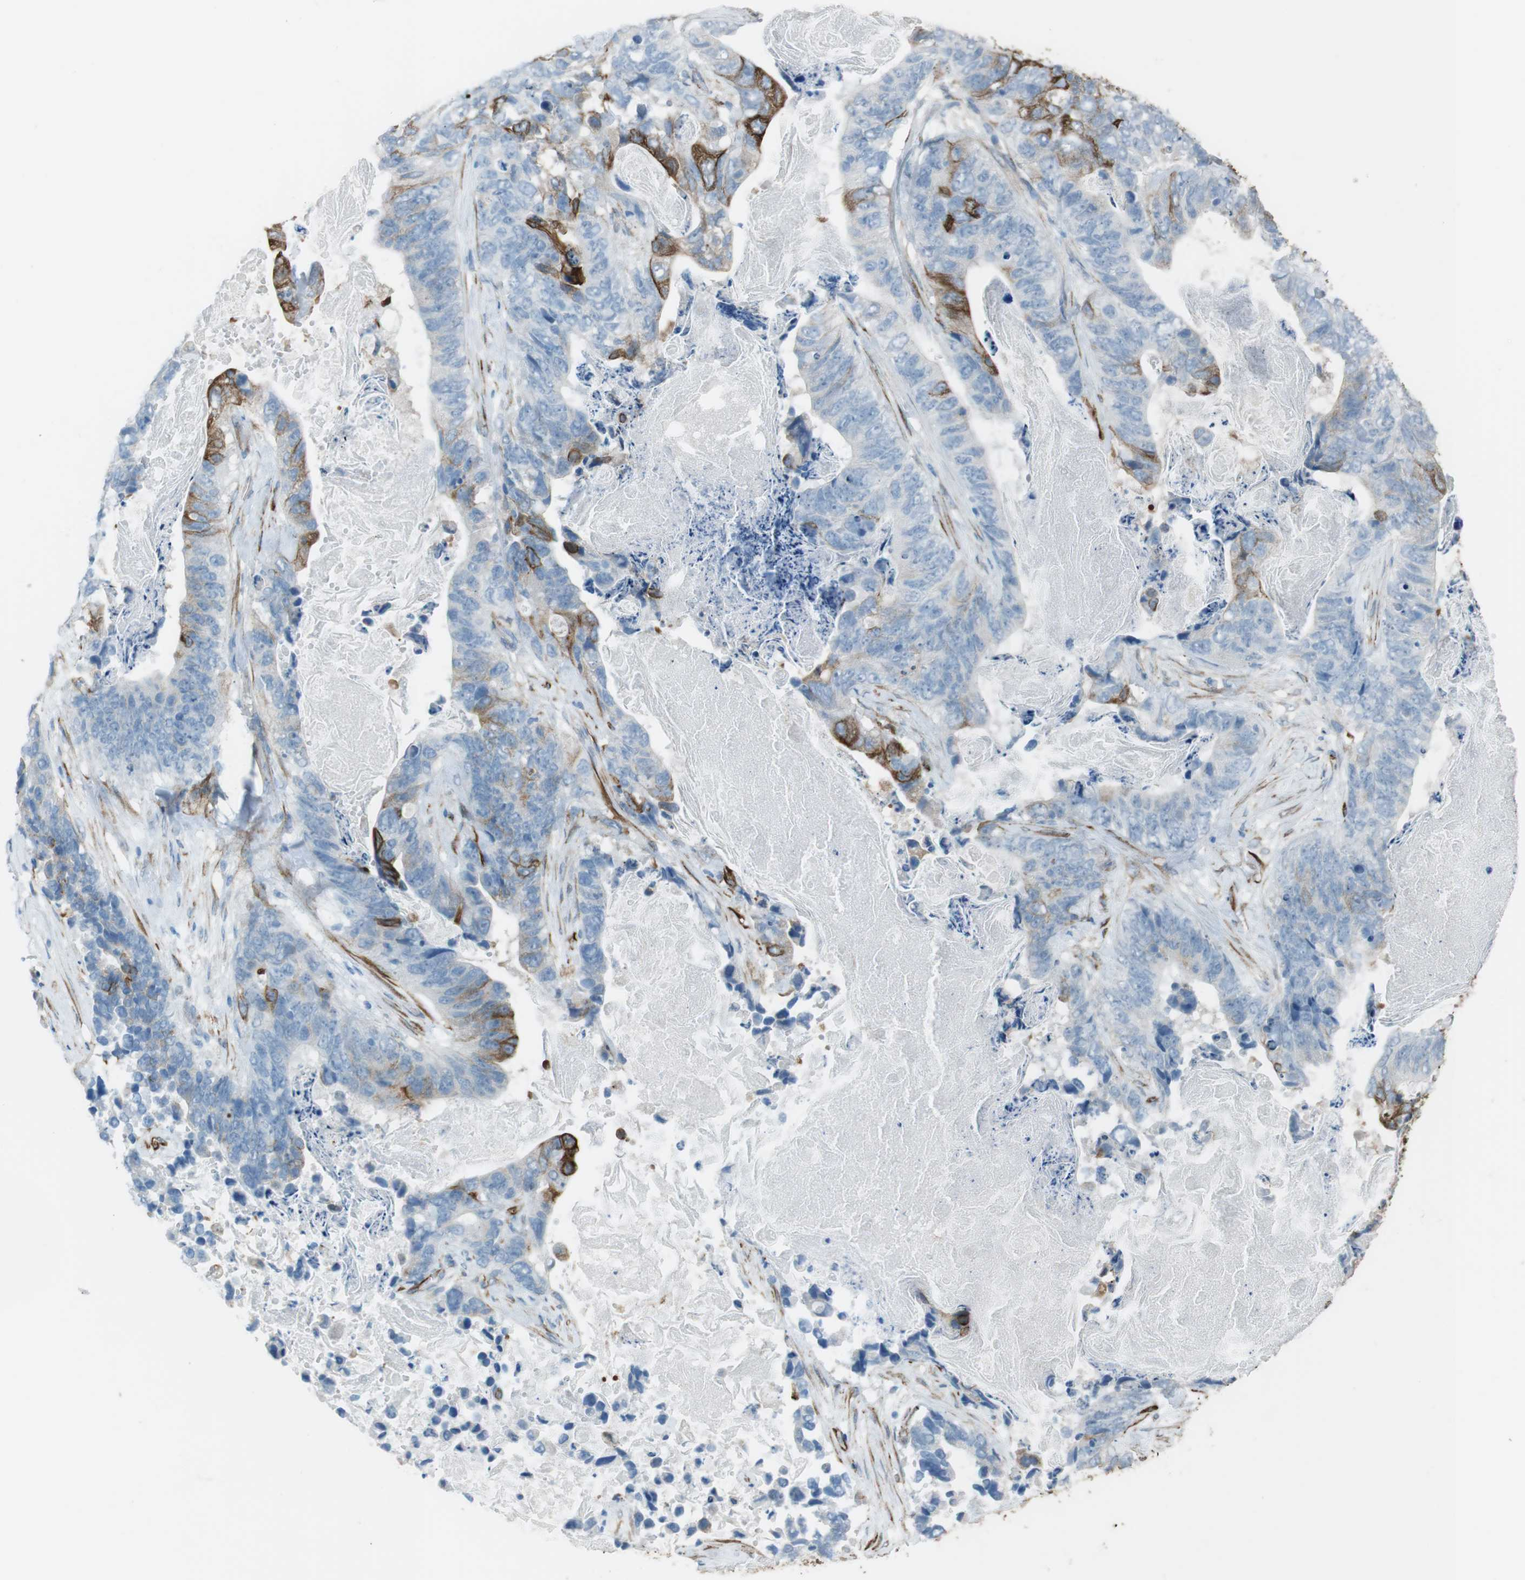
{"staining": {"intensity": "moderate", "quantity": "<25%", "location": "cytoplasmic/membranous"}, "tissue": "stomach cancer", "cell_type": "Tumor cells", "image_type": "cancer", "snomed": [{"axis": "morphology", "description": "Adenocarcinoma, NOS"}, {"axis": "topography", "description": "Stomach"}], "caption": "This image shows stomach adenocarcinoma stained with IHC to label a protein in brown. The cytoplasmic/membranous of tumor cells show moderate positivity for the protein. Nuclei are counter-stained blue.", "gene": "TUBB2A", "patient": {"sex": "female", "age": 89}}